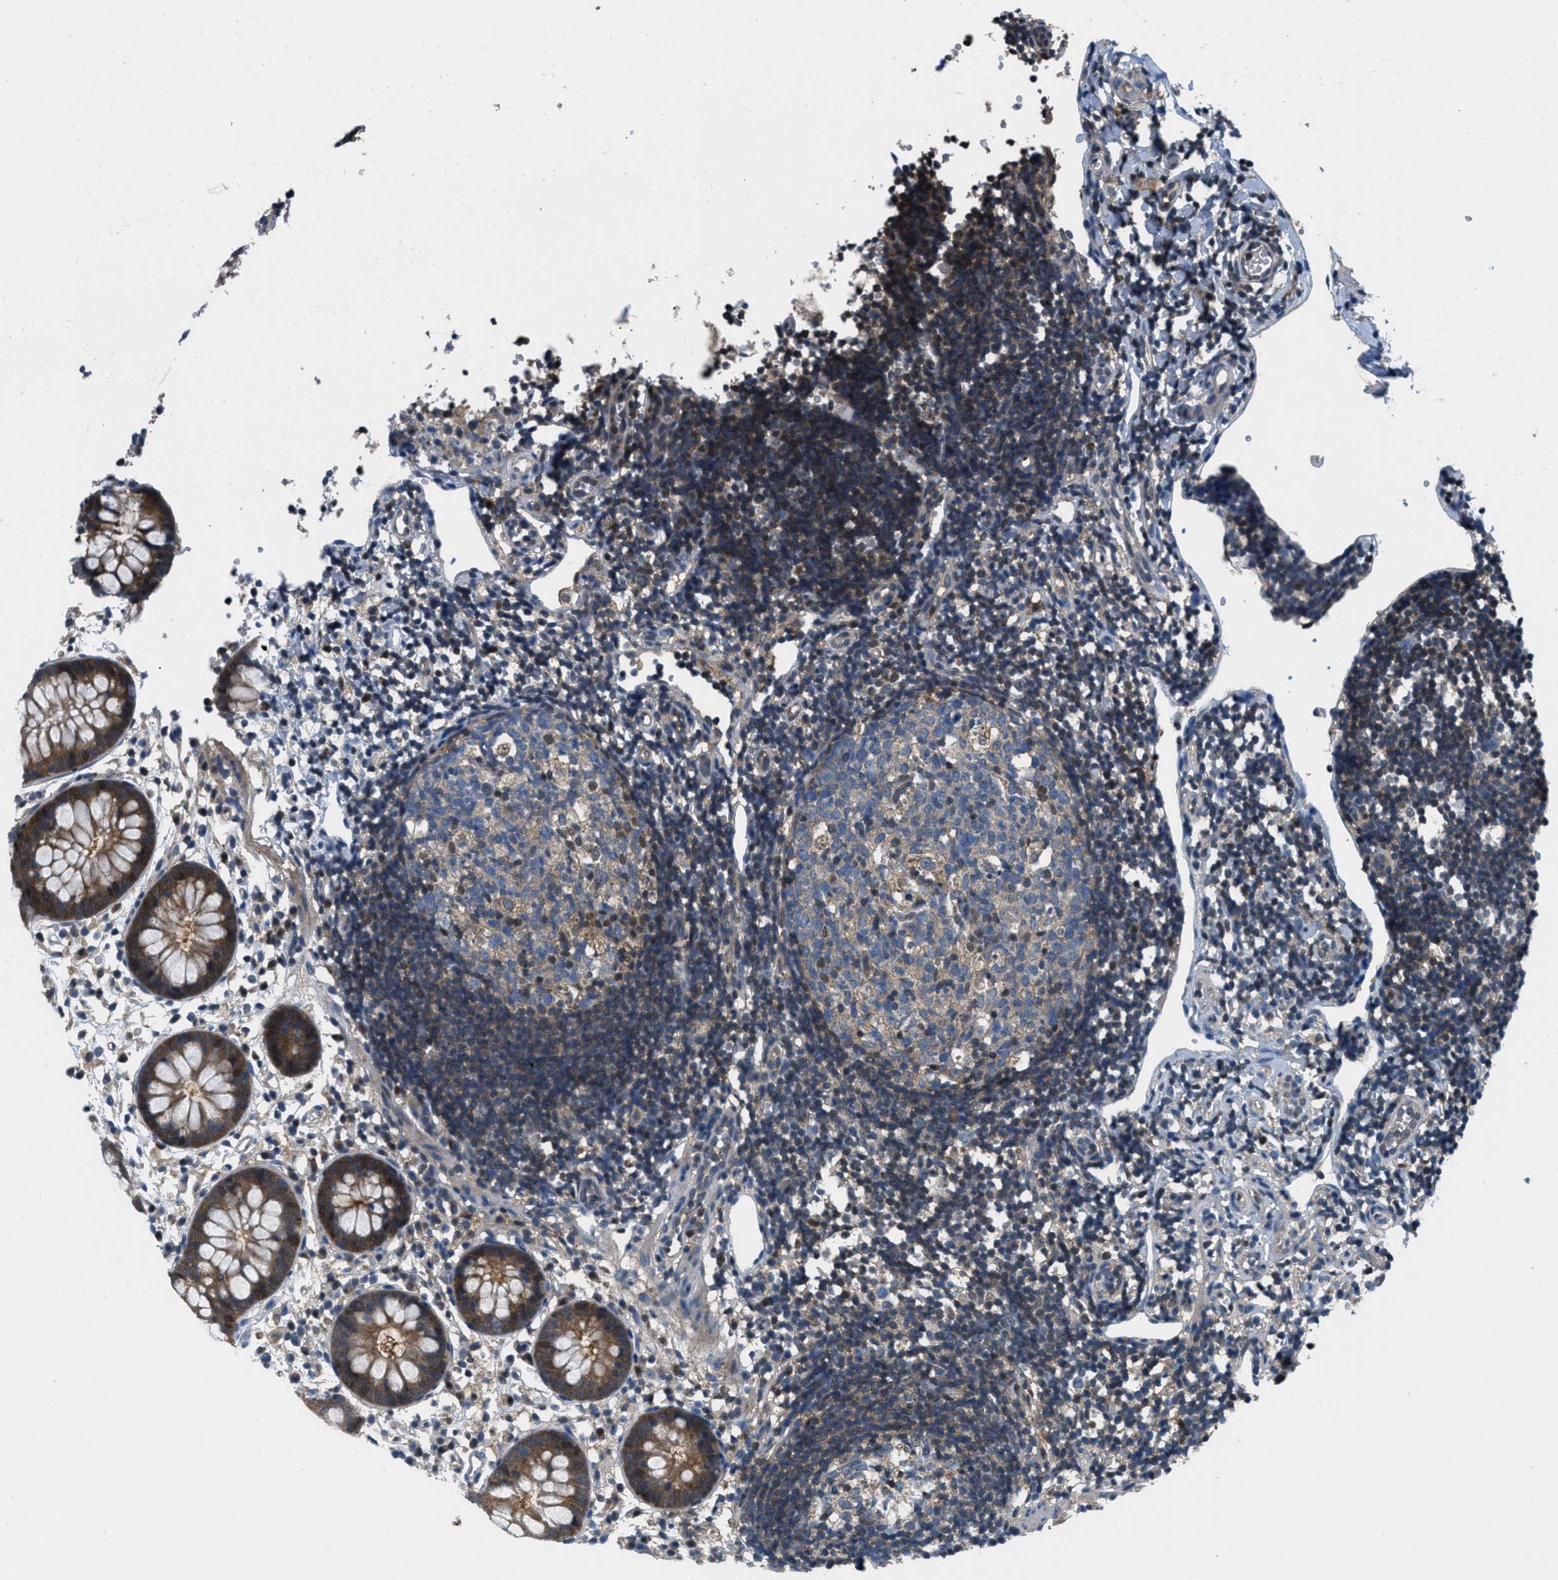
{"staining": {"intensity": "moderate", "quantity": ">75%", "location": "cytoplasmic/membranous"}, "tissue": "appendix", "cell_type": "Glandular cells", "image_type": "normal", "snomed": [{"axis": "morphology", "description": "Normal tissue, NOS"}, {"axis": "topography", "description": "Appendix"}], "caption": "Immunohistochemistry (DAB) staining of unremarkable human appendix reveals moderate cytoplasmic/membranous protein expression in approximately >75% of glandular cells.", "gene": "PIP5K1C", "patient": {"sex": "female", "age": 20}}